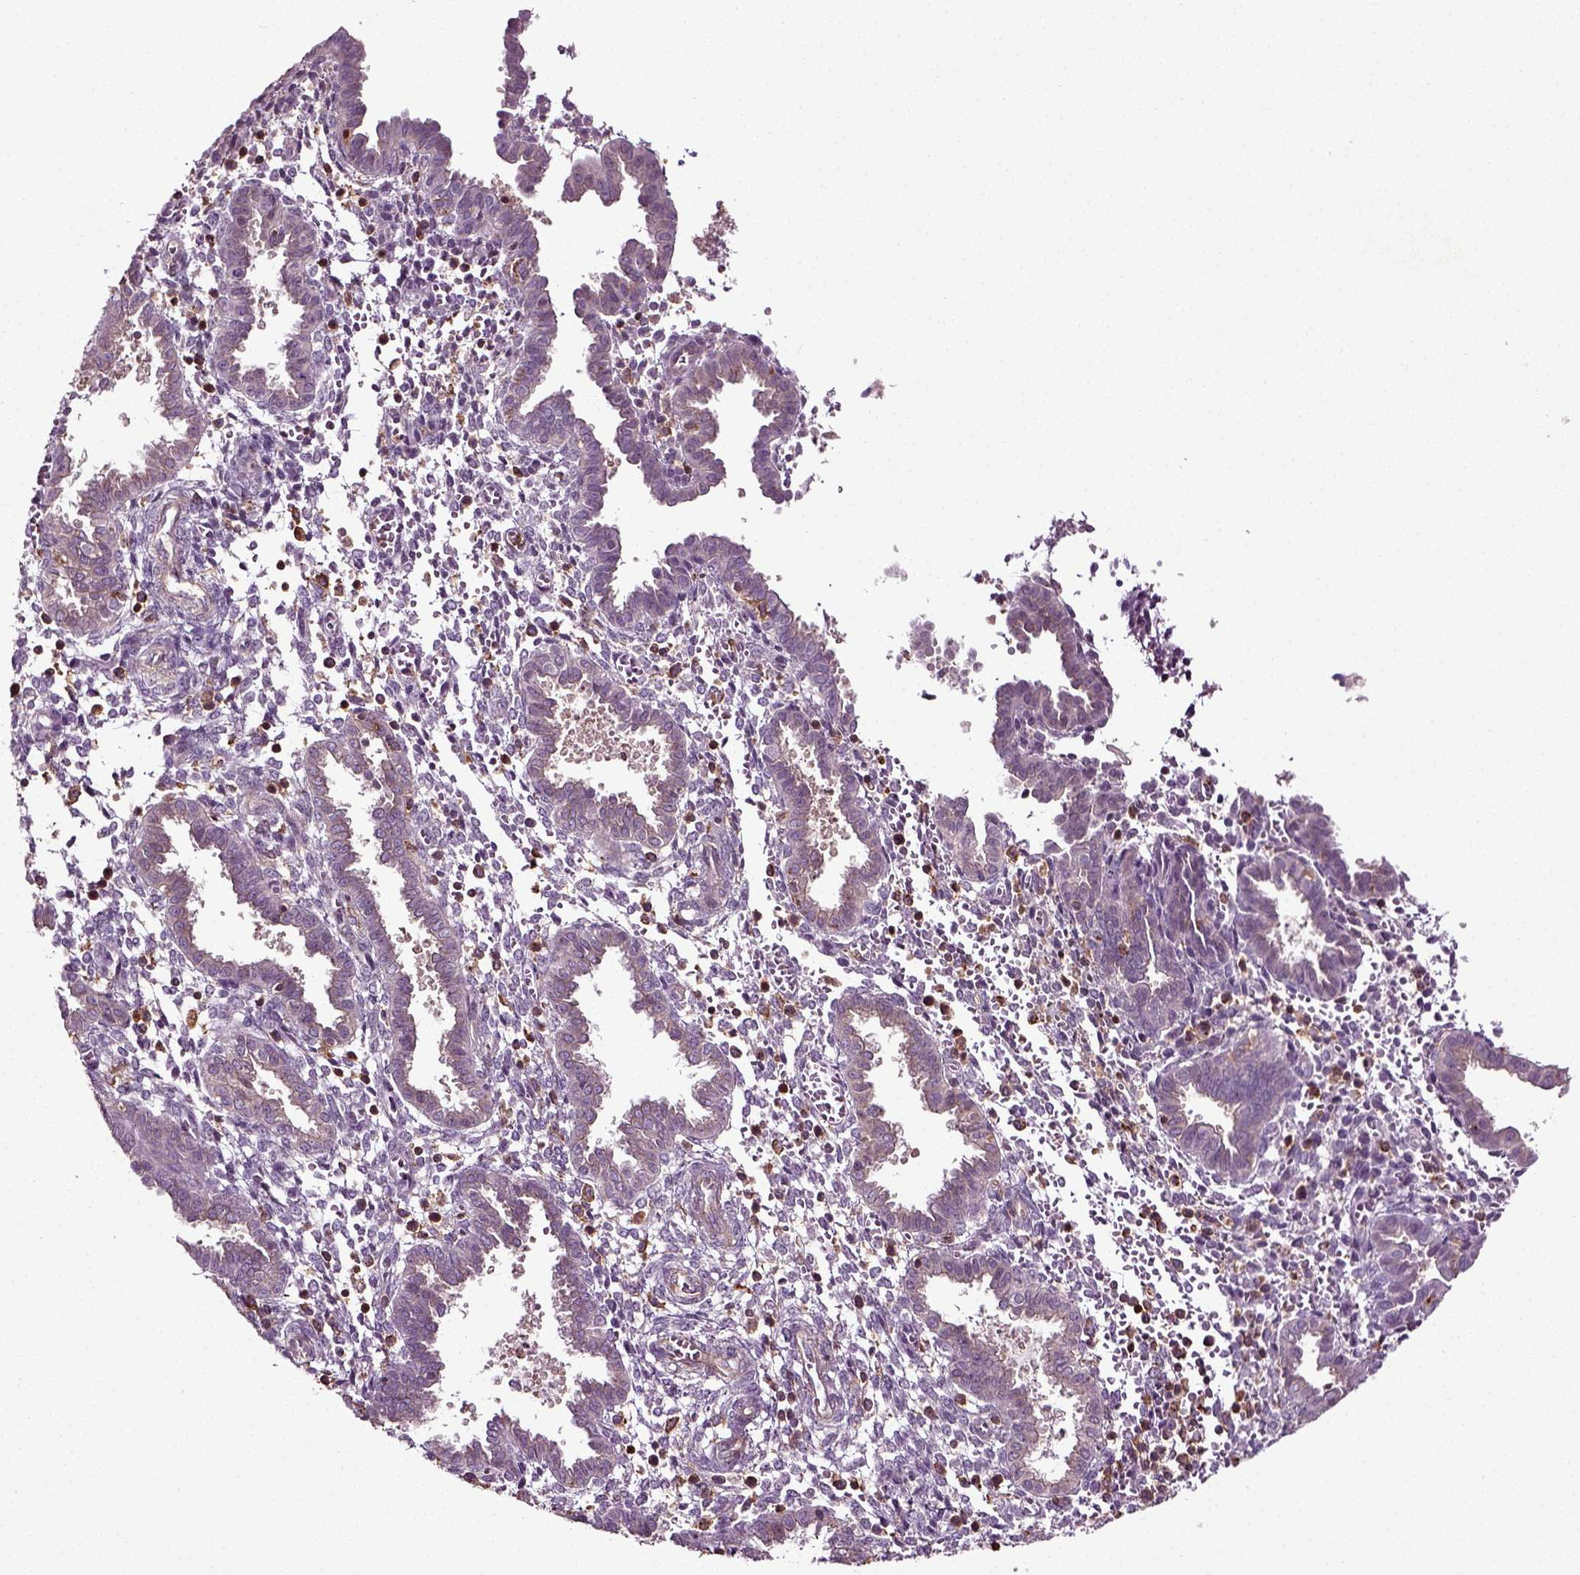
{"staining": {"intensity": "negative", "quantity": "none", "location": "none"}, "tissue": "endometrium", "cell_type": "Cells in endometrial stroma", "image_type": "normal", "snomed": [{"axis": "morphology", "description": "Normal tissue, NOS"}, {"axis": "topography", "description": "Endometrium"}], "caption": "The photomicrograph reveals no significant expression in cells in endometrial stroma of endometrium. The staining is performed using DAB (3,3'-diaminobenzidine) brown chromogen with nuclei counter-stained in using hematoxylin.", "gene": "RHOF", "patient": {"sex": "female", "age": 37}}